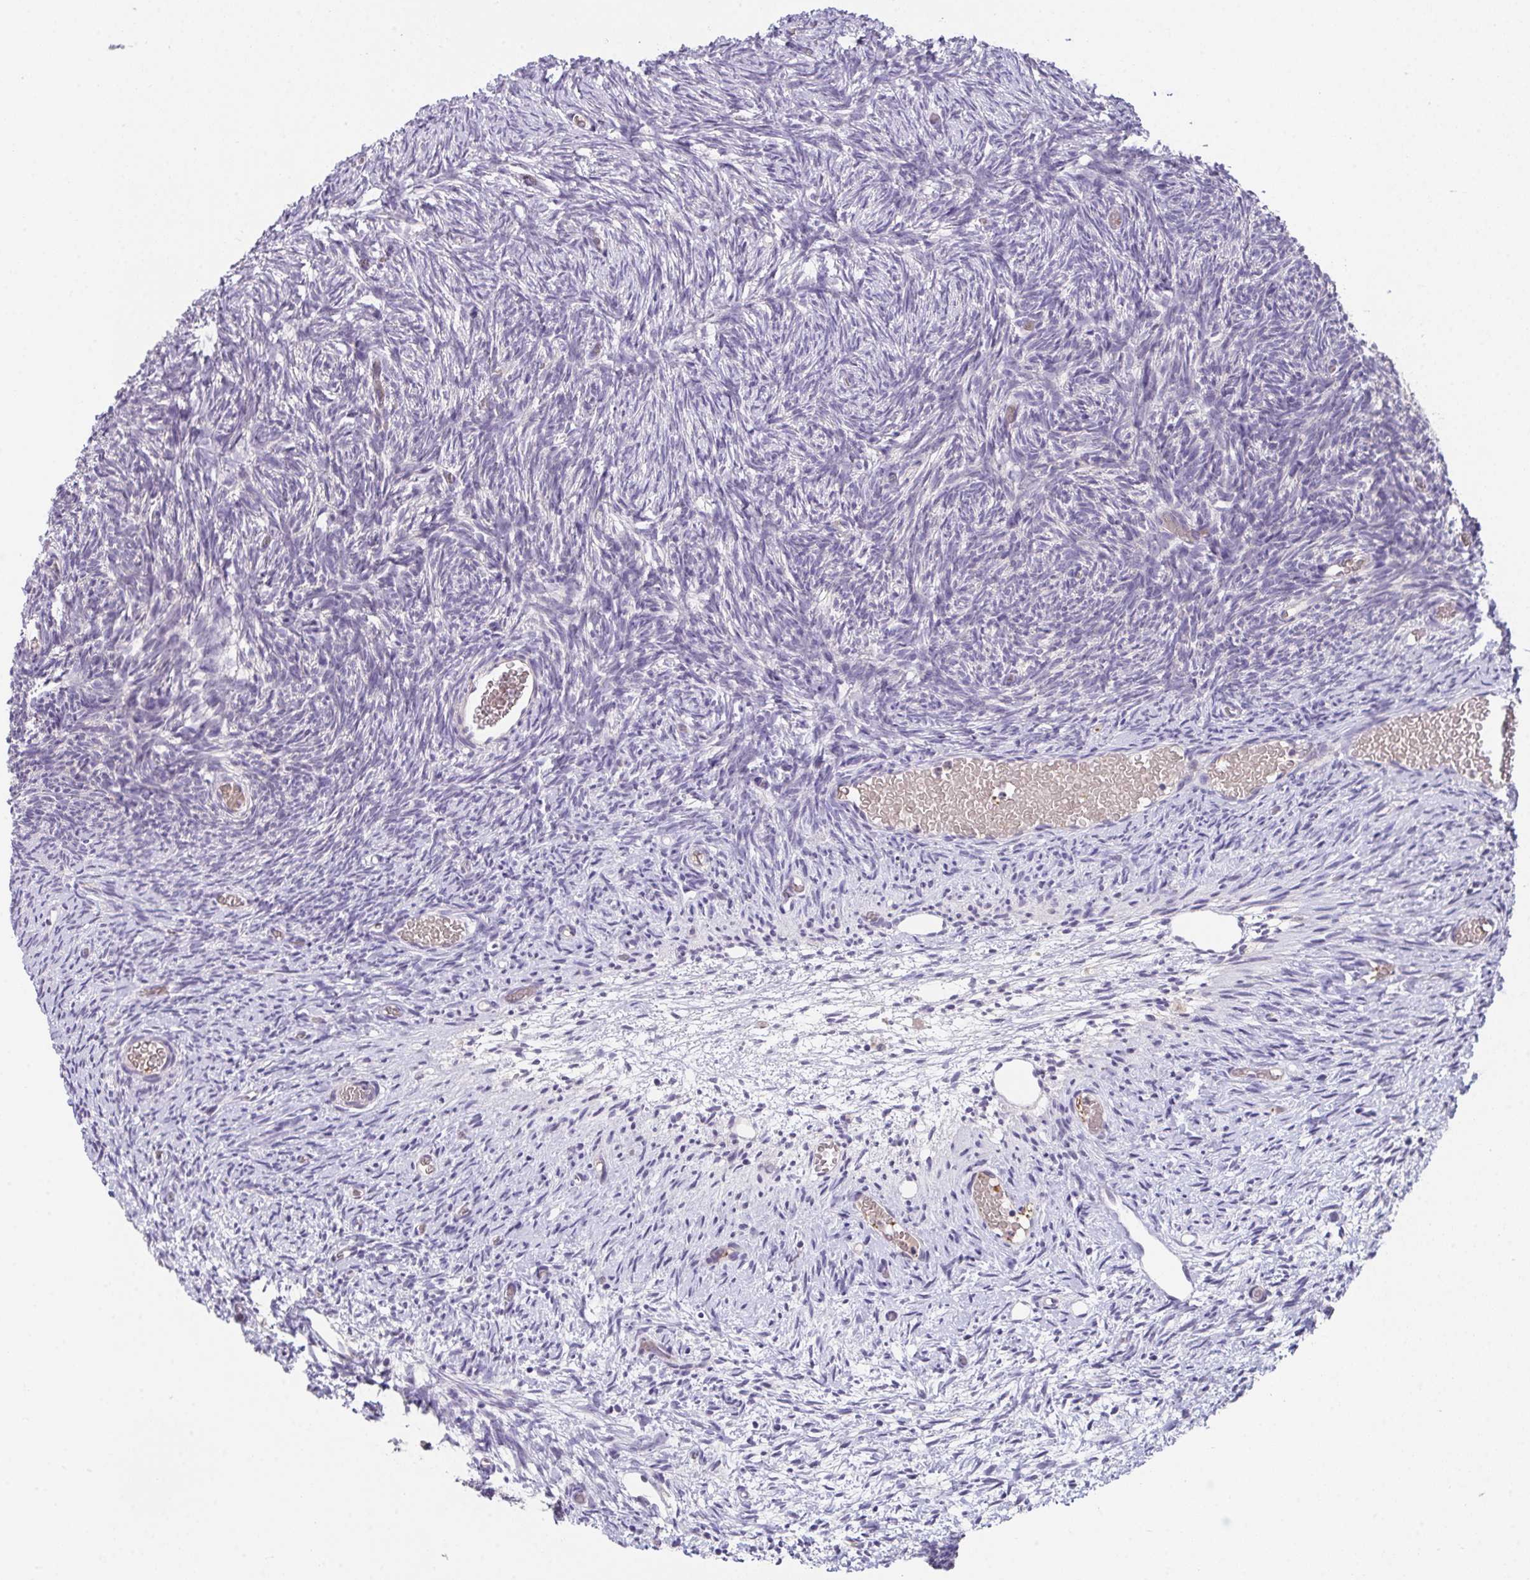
{"staining": {"intensity": "negative", "quantity": "none", "location": "none"}, "tissue": "ovary", "cell_type": "Ovarian stroma cells", "image_type": "normal", "snomed": [{"axis": "morphology", "description": "Normal tissue, NOS"}, {"axis": "topography", "description": "Ovary"}], "caption": "The immunohistochemistry histopathology image has no significant expression in ovarian stroma cells of ovary.", "gene": "GLTPD2", "patient": {"sex": "female", "age": 39}}